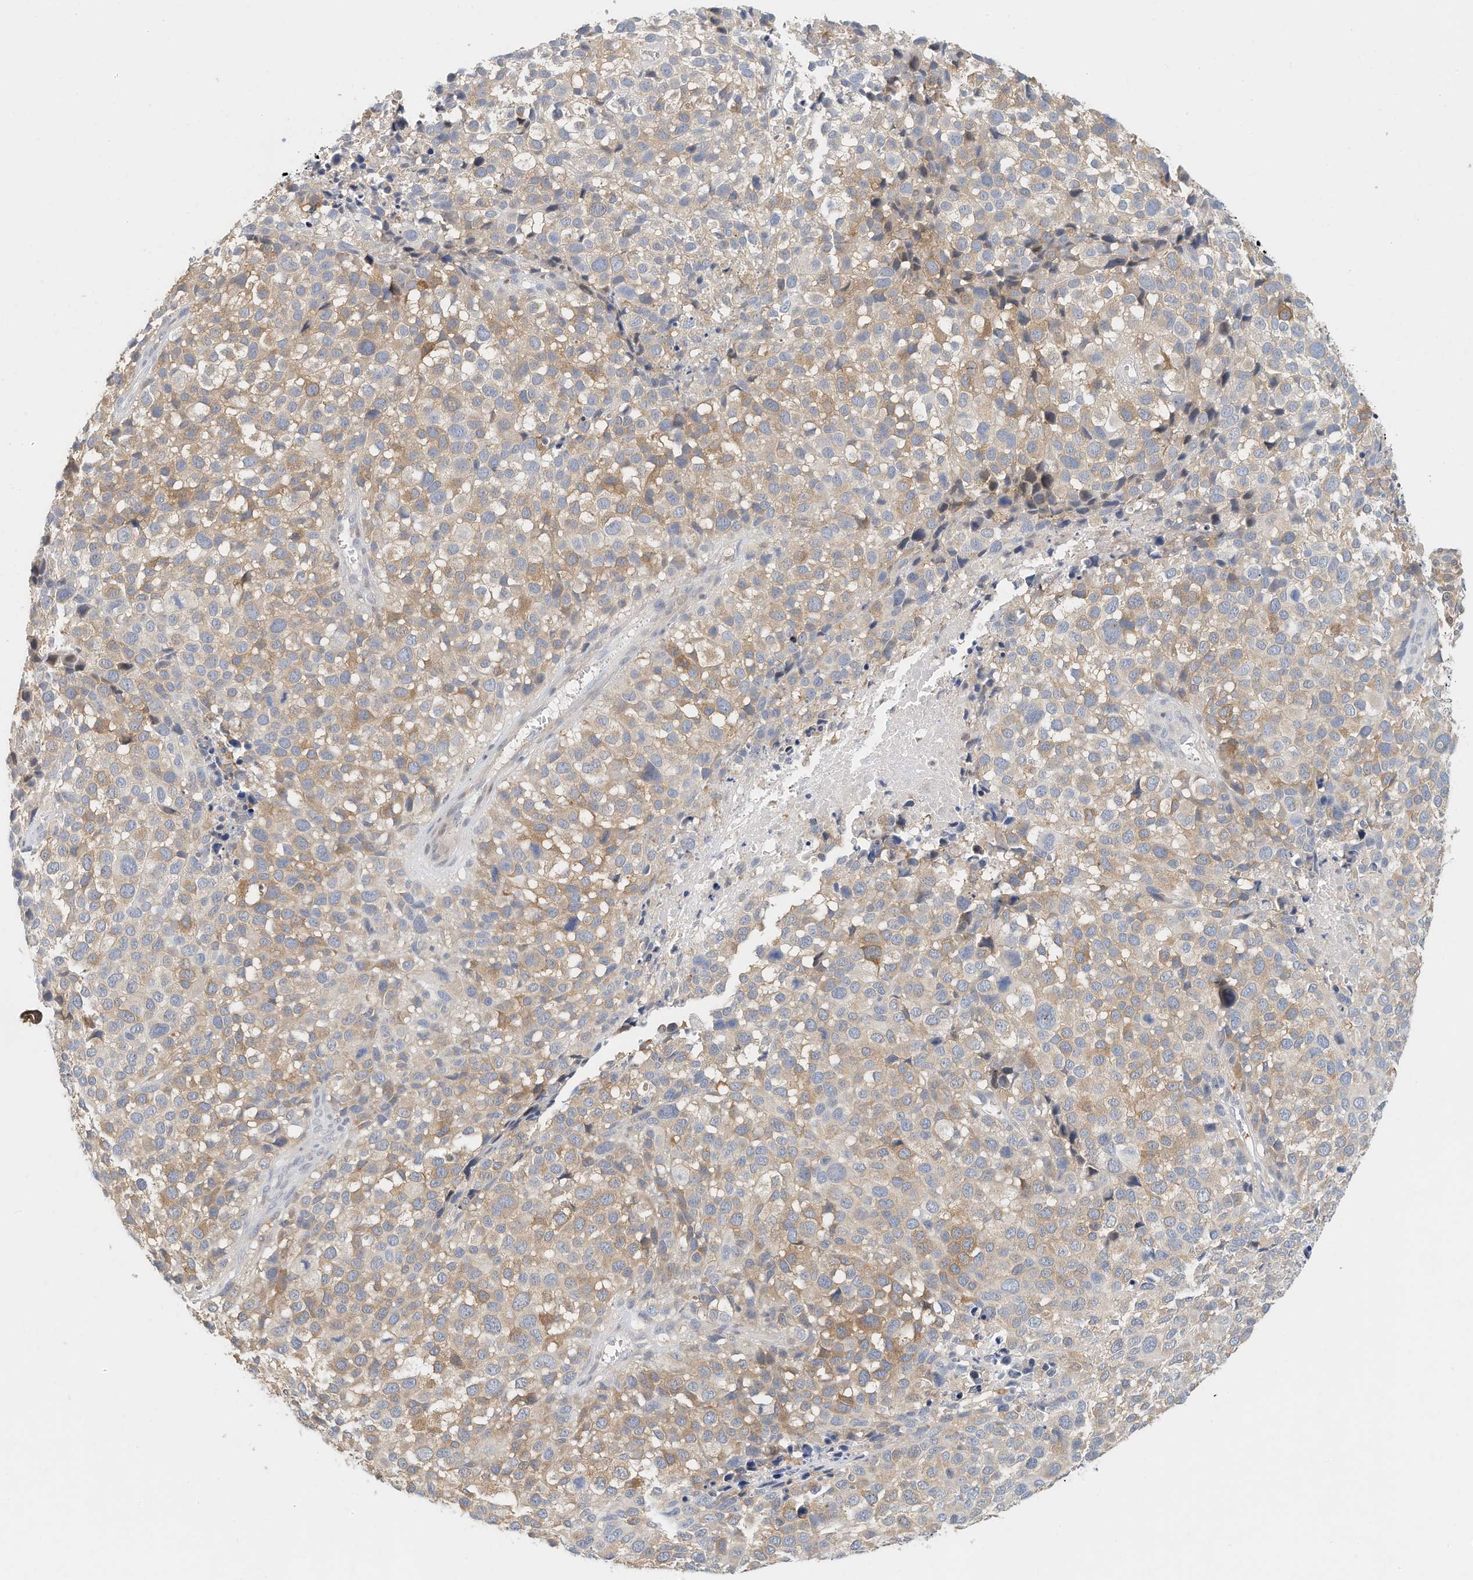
{"staining": {"intensity": "moderate", "quantity": "25%-75%", "location": "cytoplasmic/membranous"}, "tissue": "melanoma", "cell_type": "Tumor cells", "image_type": "cancer", "snomed": [{"axis": "morphology", "description": "Malignant melanoma, NOS"}, {"axis": "topography", "description": "Skin of trunk"}], "caption": "Immunohistochemical staining of melanoma shows medium levels of moderate cytoplasmic/membranous expression in approximately 25%-75% of tumor cells. (DAB (3,3'-diaminobenzidine) IHC with brightfield microscopy, high magnification).", "gene": "MICAL1", "patient": {"sex": "male", "age": 71}}